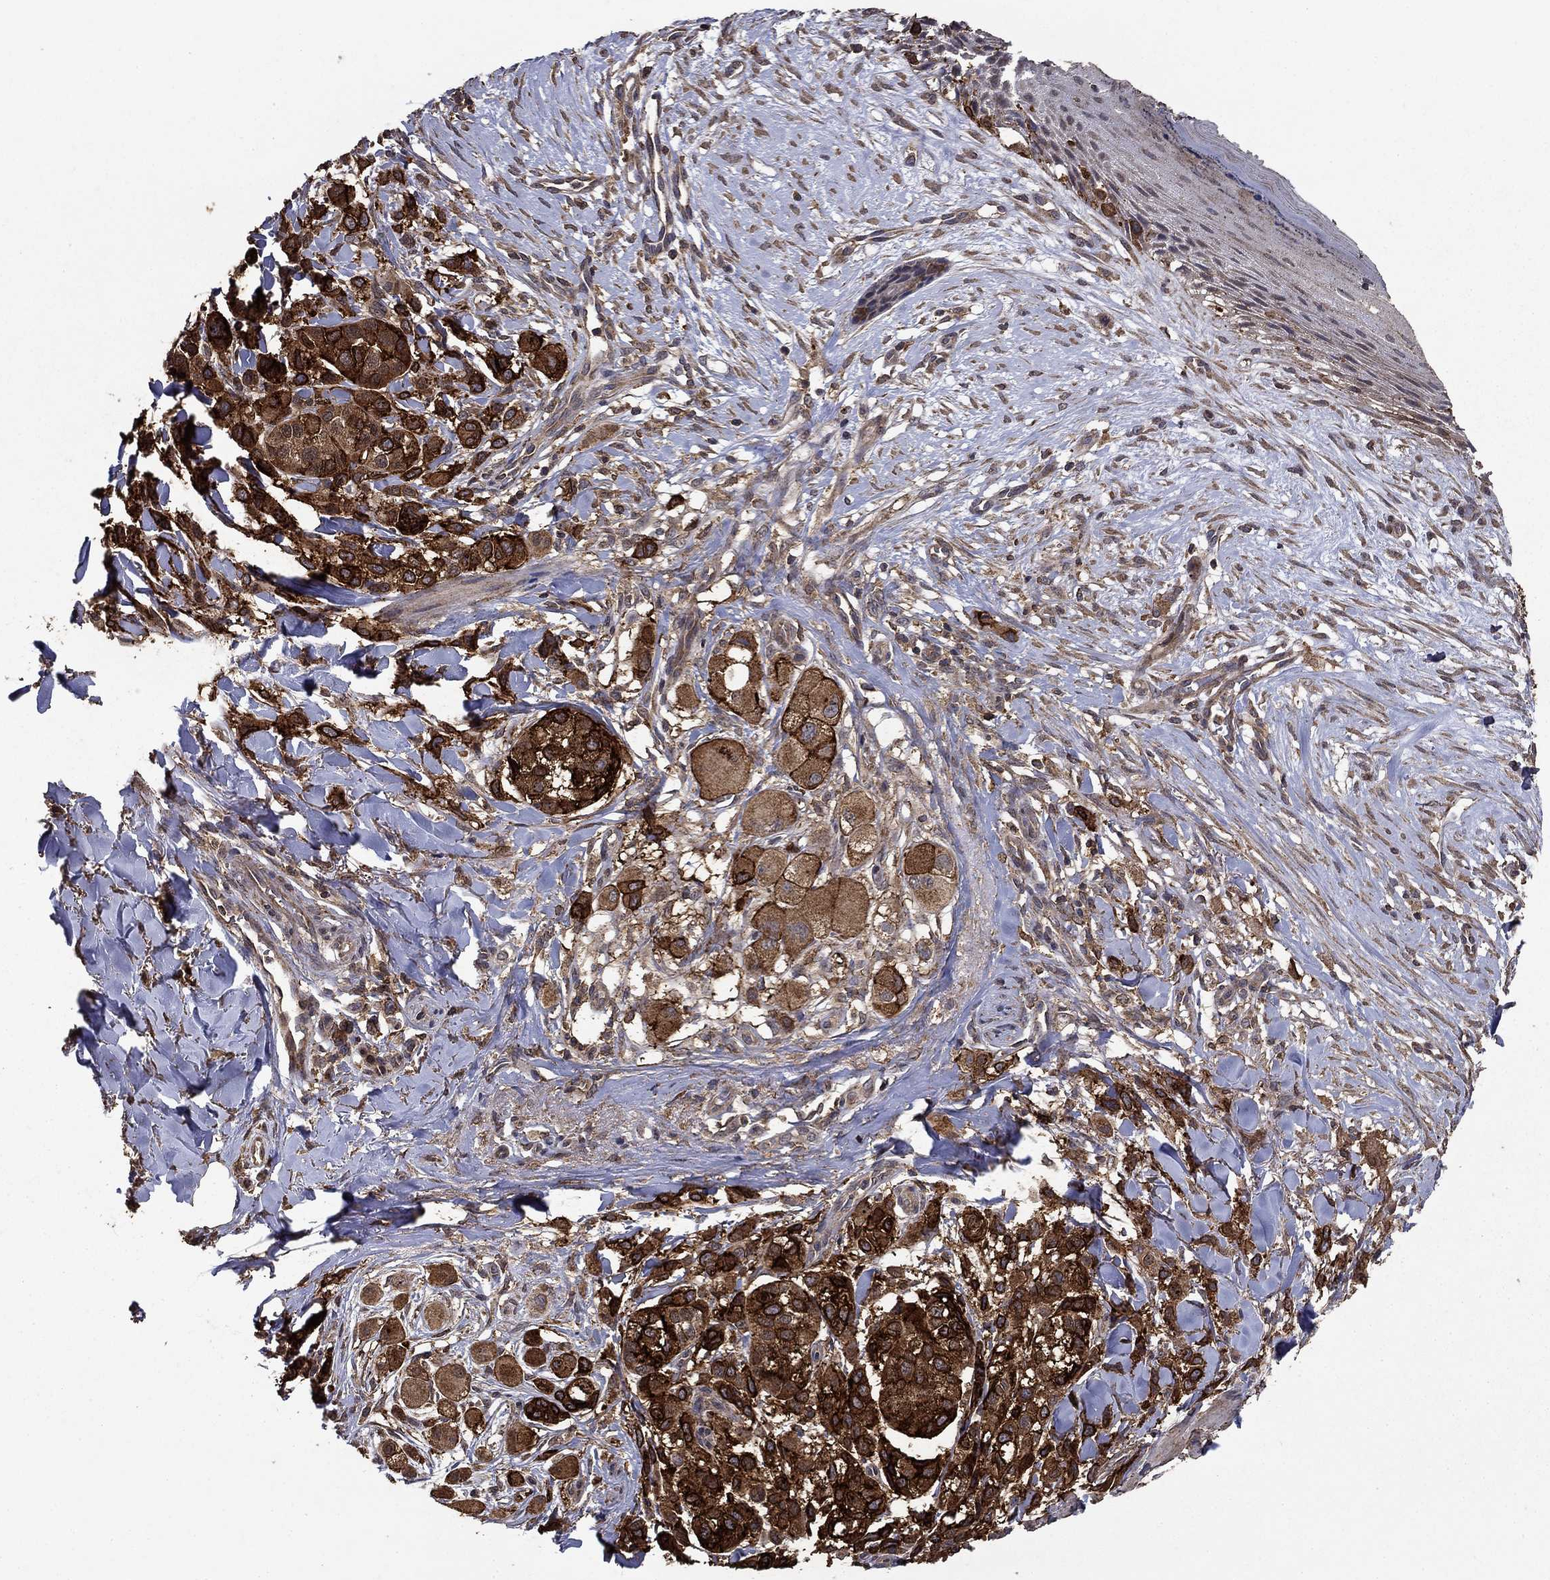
{"staining": {"intensity": "strong", "quantity": ">75%", "location": "cytoplasmic/membranous"}, "tissue": "melanoma", "cell_type": "Tumor cells", "image_type": "cancer", "snomed": [{"axis": "morphology", "description": "Malignant melanoma, NOS"}, {"axis": "topography", "description": "Skin"}], "caption": "The micrograph exhibits a brown stain indicating the presence of a protein in the cytoplasmic/membranous of tumor cells in malignant melanoma.", "gene": "IFRD1", "patient": {"sex": "male", "age": 57}}